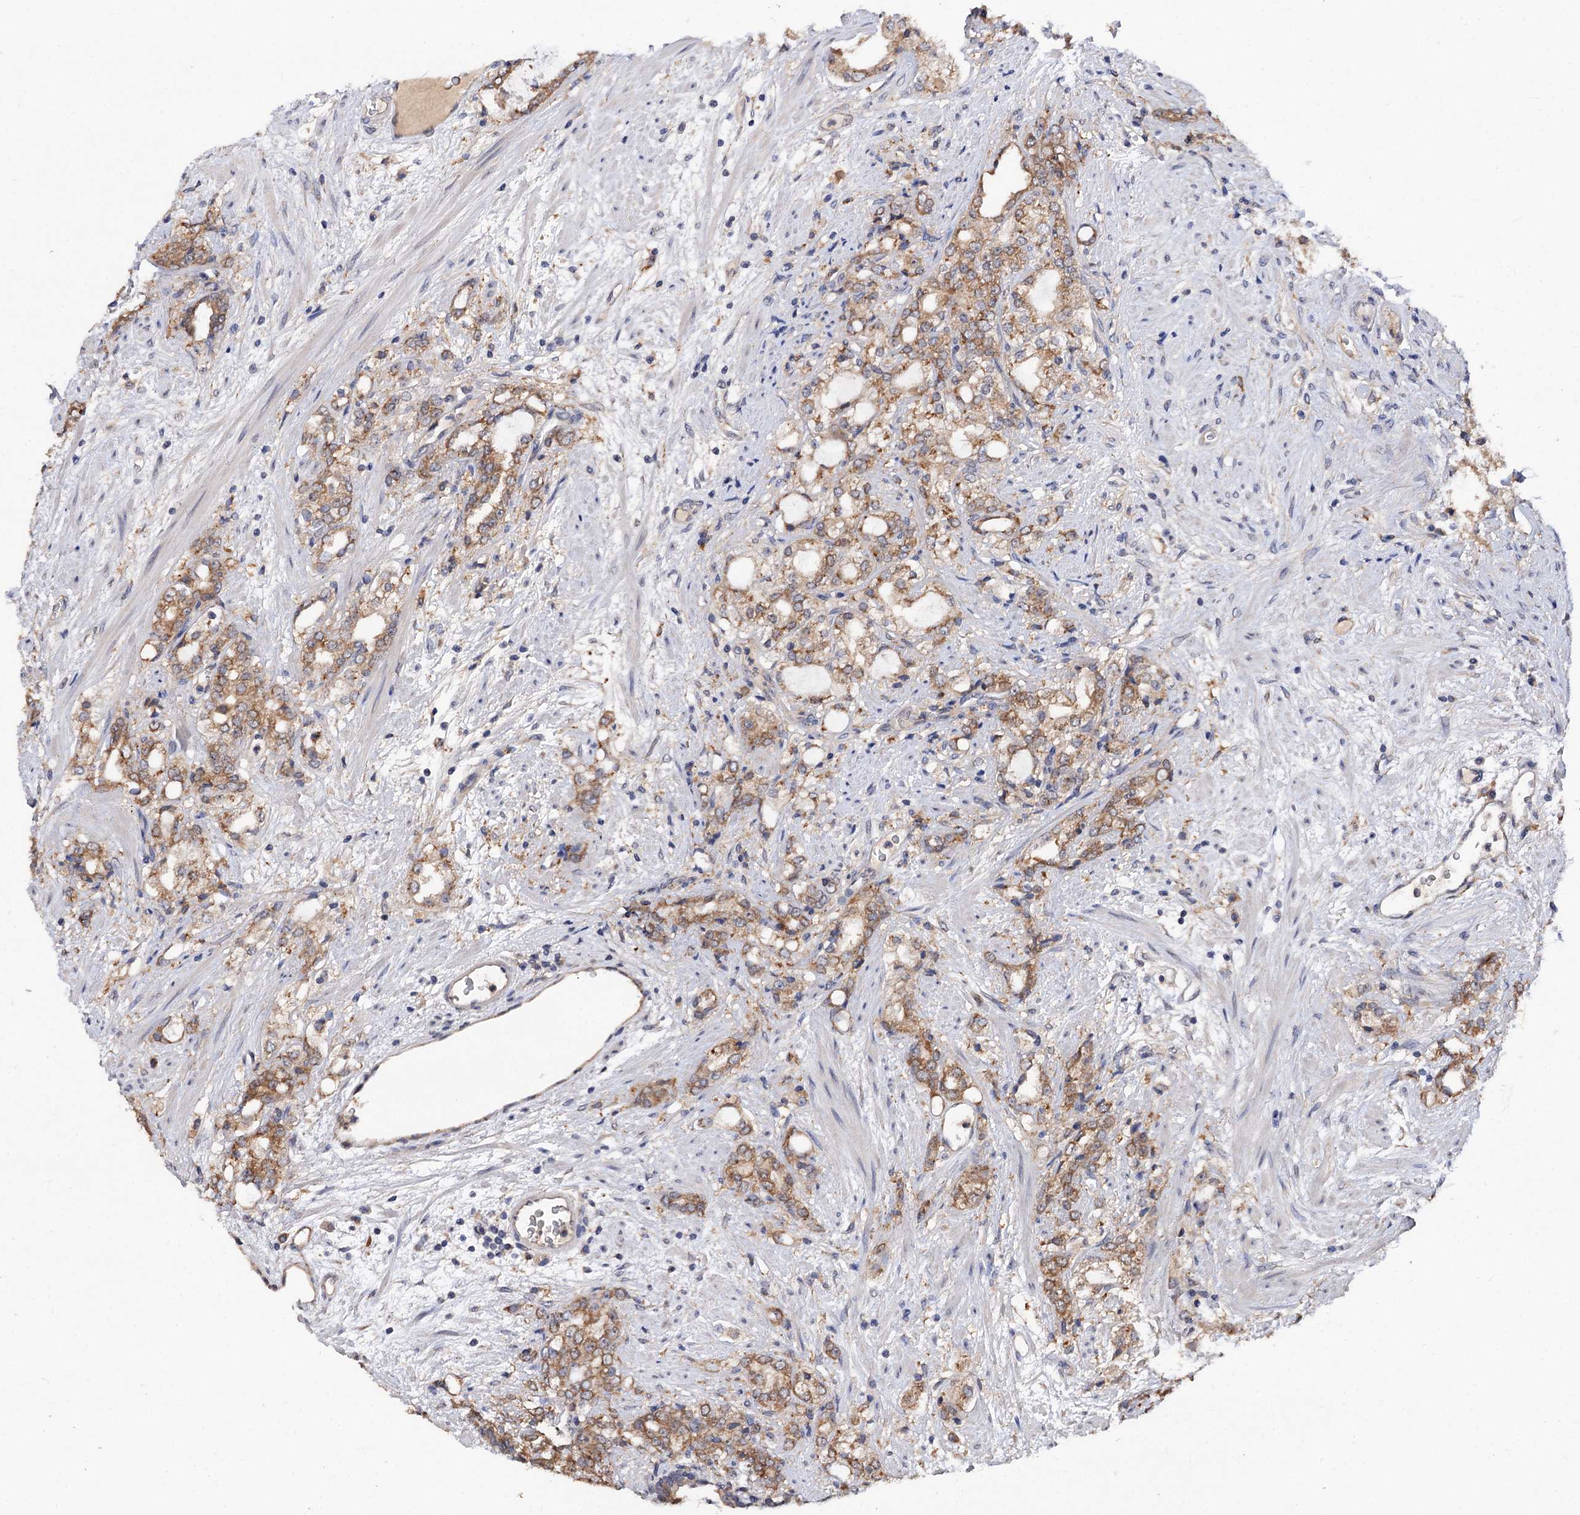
{"staining": {"intensity": "moderate", "quantity": ">75%", "location": "cytoplasmic/membranous"}, "tissue": "prostate cancer", "cell_type": "Tumor cells", "image_type": "cancer", "snomed": [{"axis": "morphology", "description": "Adenocarcinoma, High grade"}, {"axis": "topography", "description": "Prostate"}], "caption": "A photomicrograph showing moderate cytoplasmic/membranous expression in approximately >75% of tumor cells in prostate cancer (high-grade adenocarcinoma), as visualized by brown immunohistochemical staining.", "gene": "NUDCD2", "patient": {"sex": "male", "age": 64}}